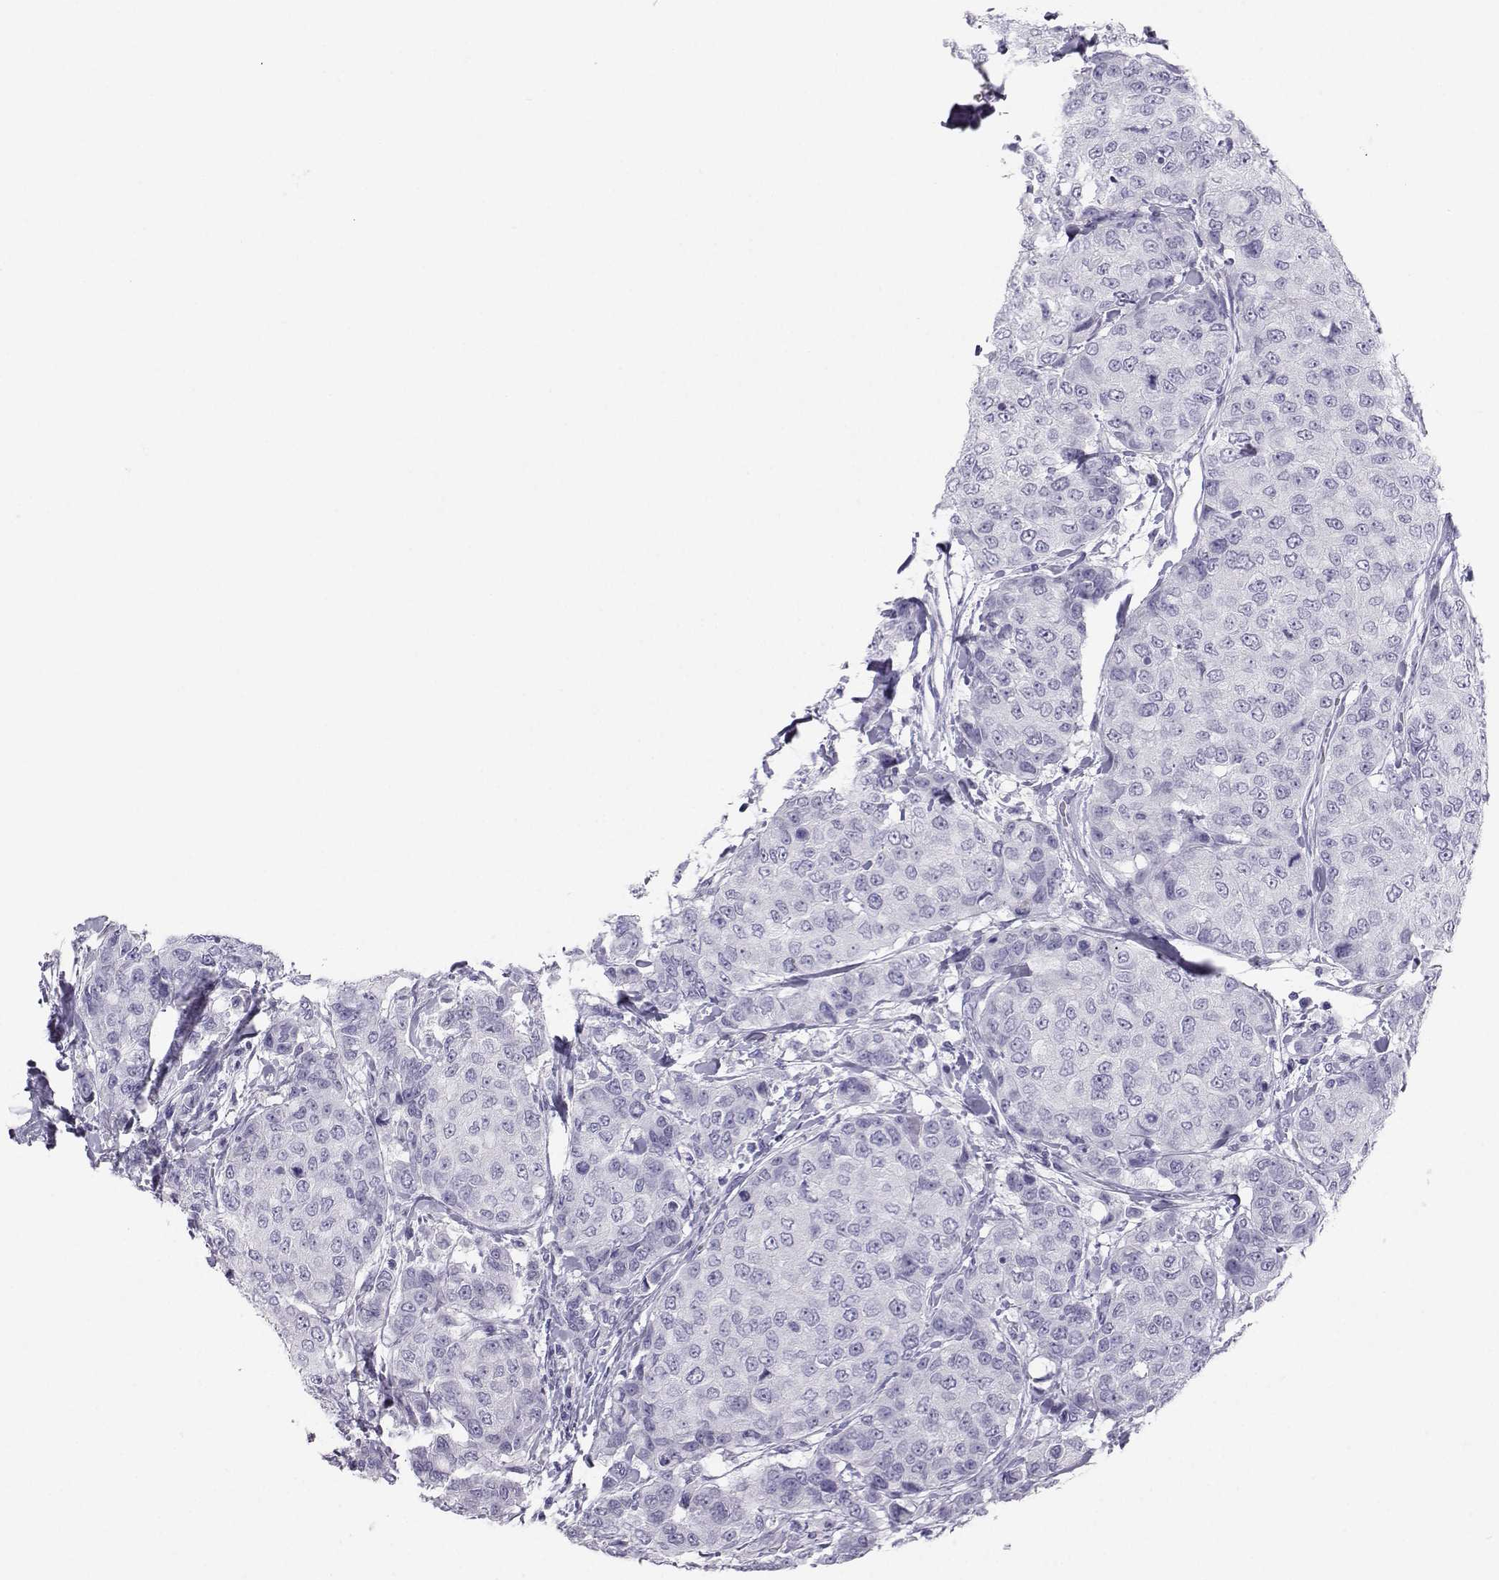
{"staining": {"intensity": "negative", "quantity": "none", "location": "none"}, "tissue": "breast cancer", "cell_type": "Tumor cells", "image_type": "cancer", "snomed": [{"axis": "morphology", "description": "Duct carcinoma"}, {"axis": "topography", "description": "Breast"}], "caption": "This is an immunohistochemistry (IHC) micrograph of breast cancer (infiltrating ductal carcinoma). There is no positivity in tumor cells.", "gene": "SST", "patient": {"sex": "female", "age": 27}}